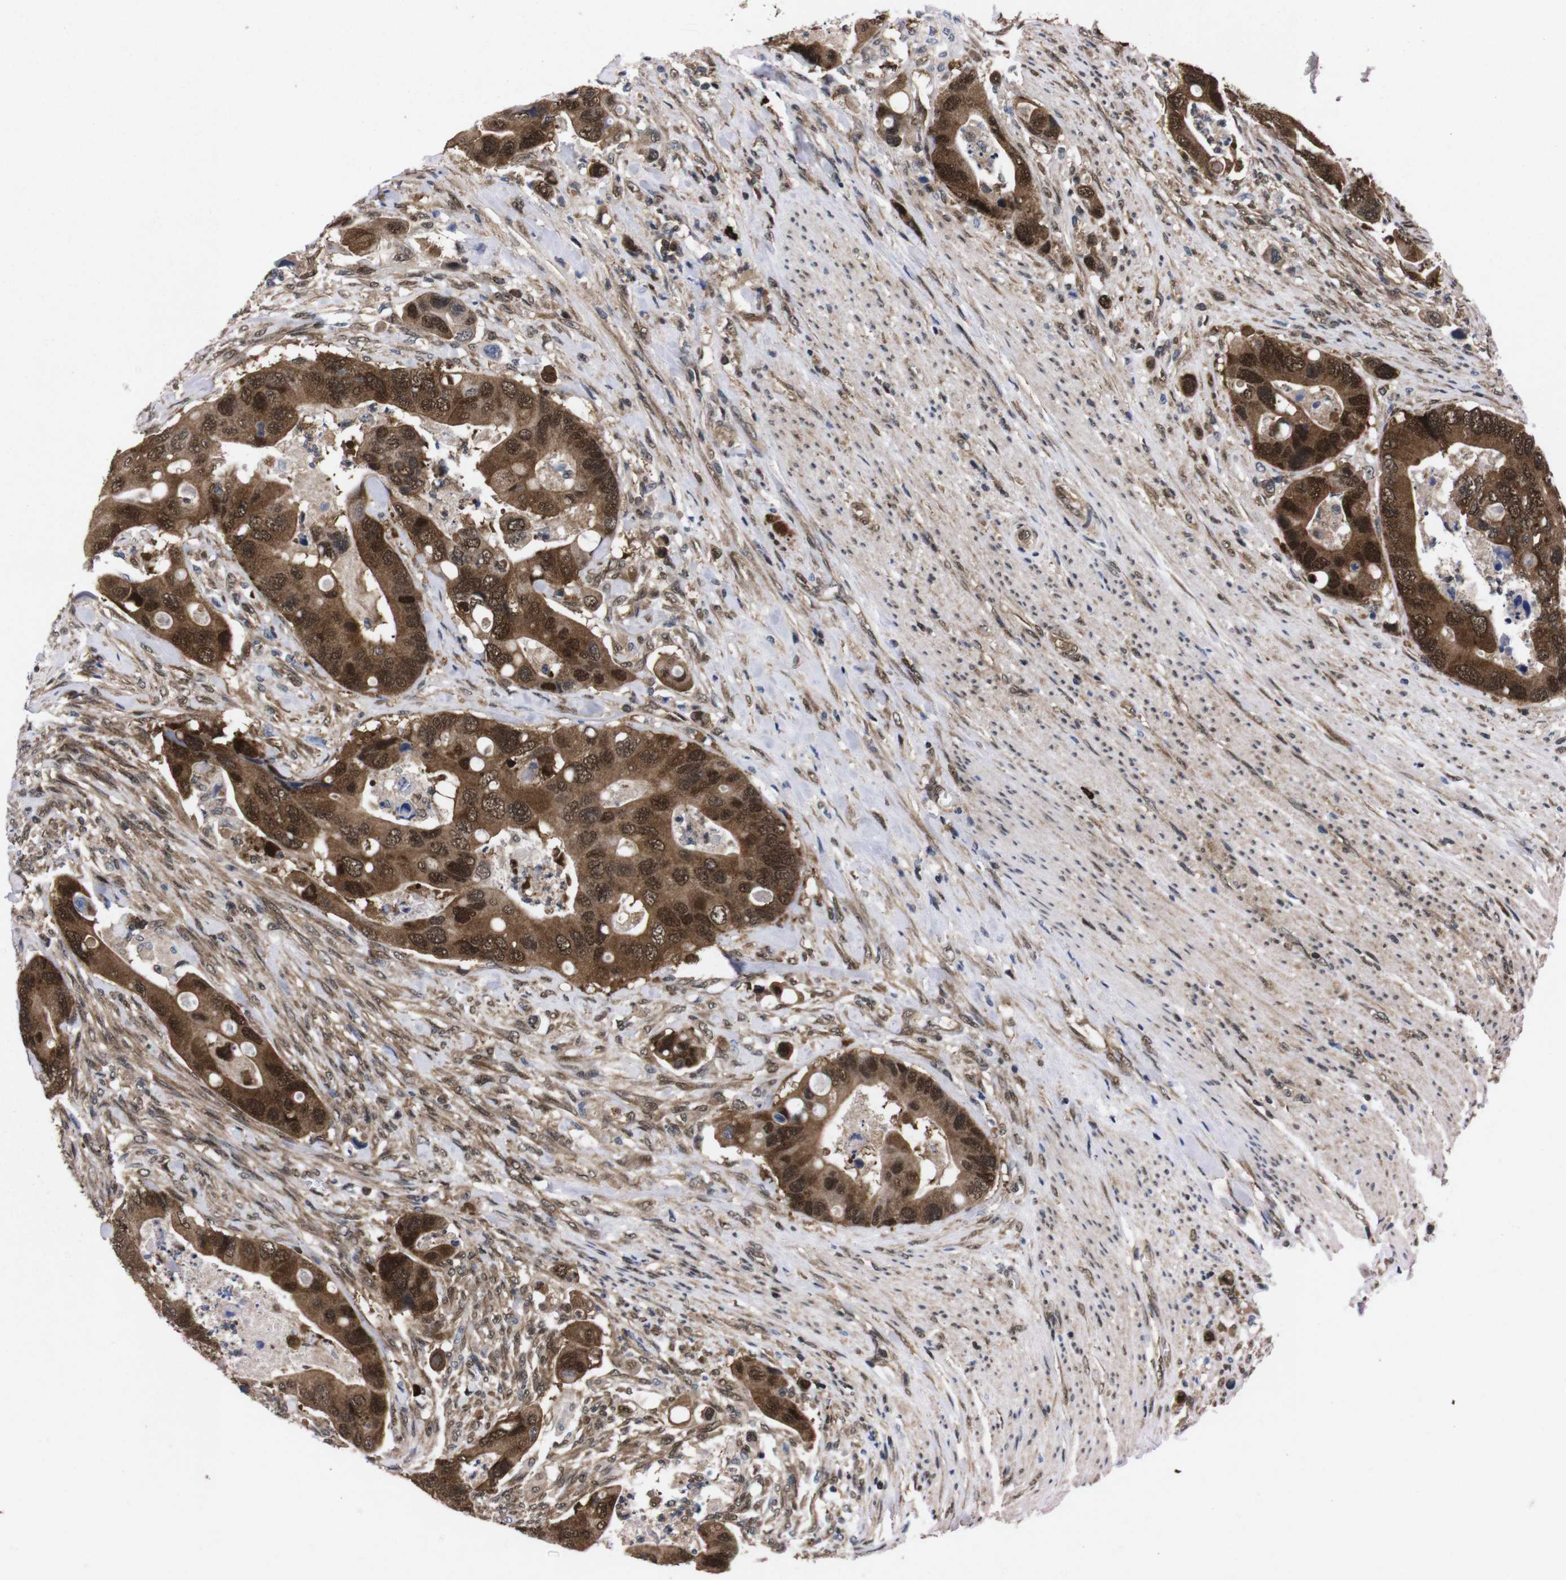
{"staining": {"intensity": "strong", "quantity": ">75%", "location": "cytoplasmic/membranous,nuclear"}, "tissue": "colorectal cancer", "cell_type": "Tumor cells", "image_type": "cancer", "snomed": [{"axis": "morphology", "description": "Adenocarcinoma, NOS"}, {"axis": "topography", "description": "Rectum"}], "caption": "Colorectal adenocarcinoma stained with a brown dye demonstrates strong cytoplasmic/membranous and nuclear positive staining in approximately >75% of tumor cells.", "gene": "UBQLN2", "patient": {"sex": "female", "age": 57}}